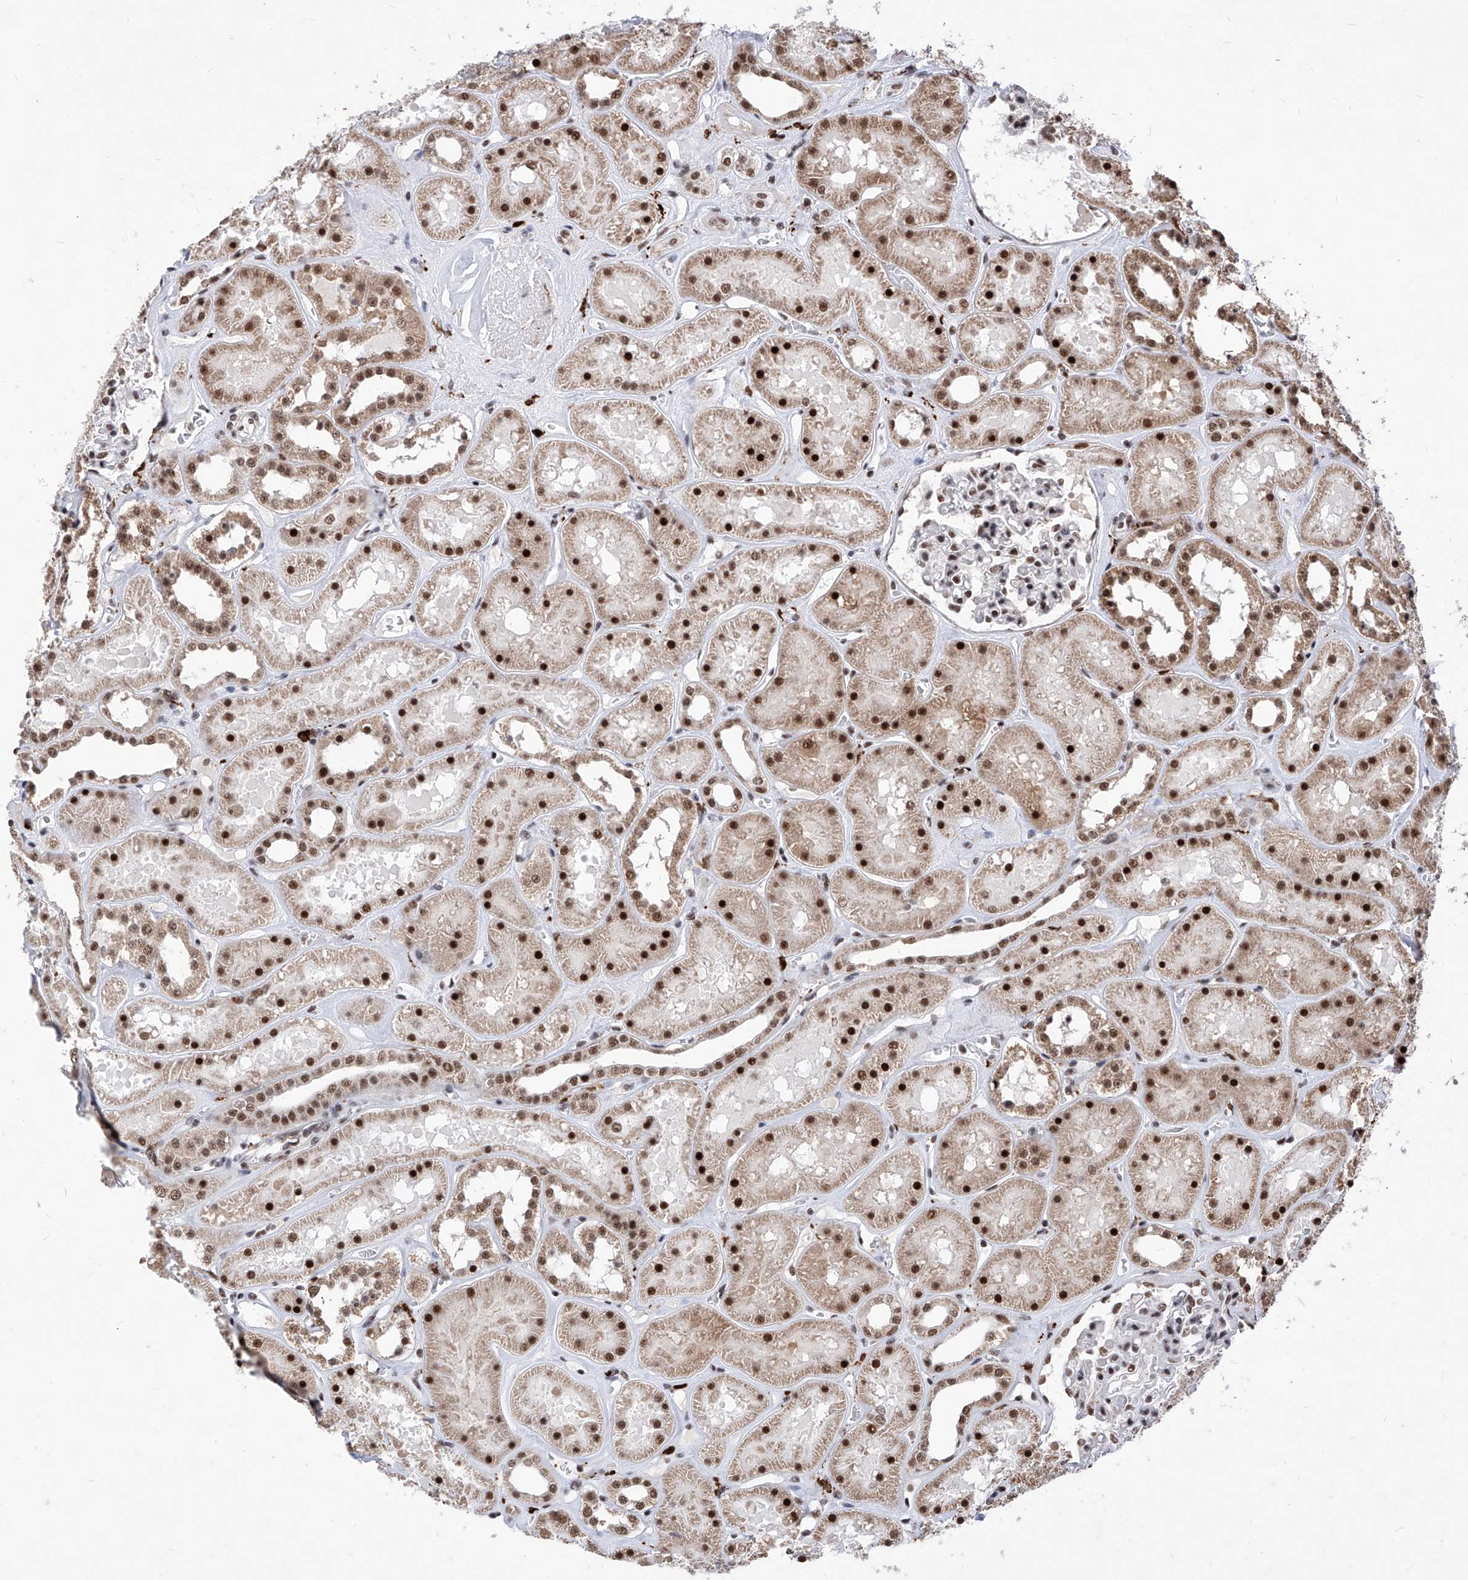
{"staining": {"intensity": "strong", "quantity": ">75%", "location": "nuclear"}, "tissue": "kidney", "cell_type": "Cells in glomeruli", "image_type": "normal", "snomed": [{"axis": "morphology", "description": "Normal tissue, NOS"}, {"axis": "topography", "description": "Kidney"}], "caption": "A photomicrograph showing strong nuclear staining in approximately >75% of cells in glomeruli in normal kidney, as visualized by brown immunohistochemical staining.", "gene": "PHF5A", "patient": {"sex": "female", "age": 41}}